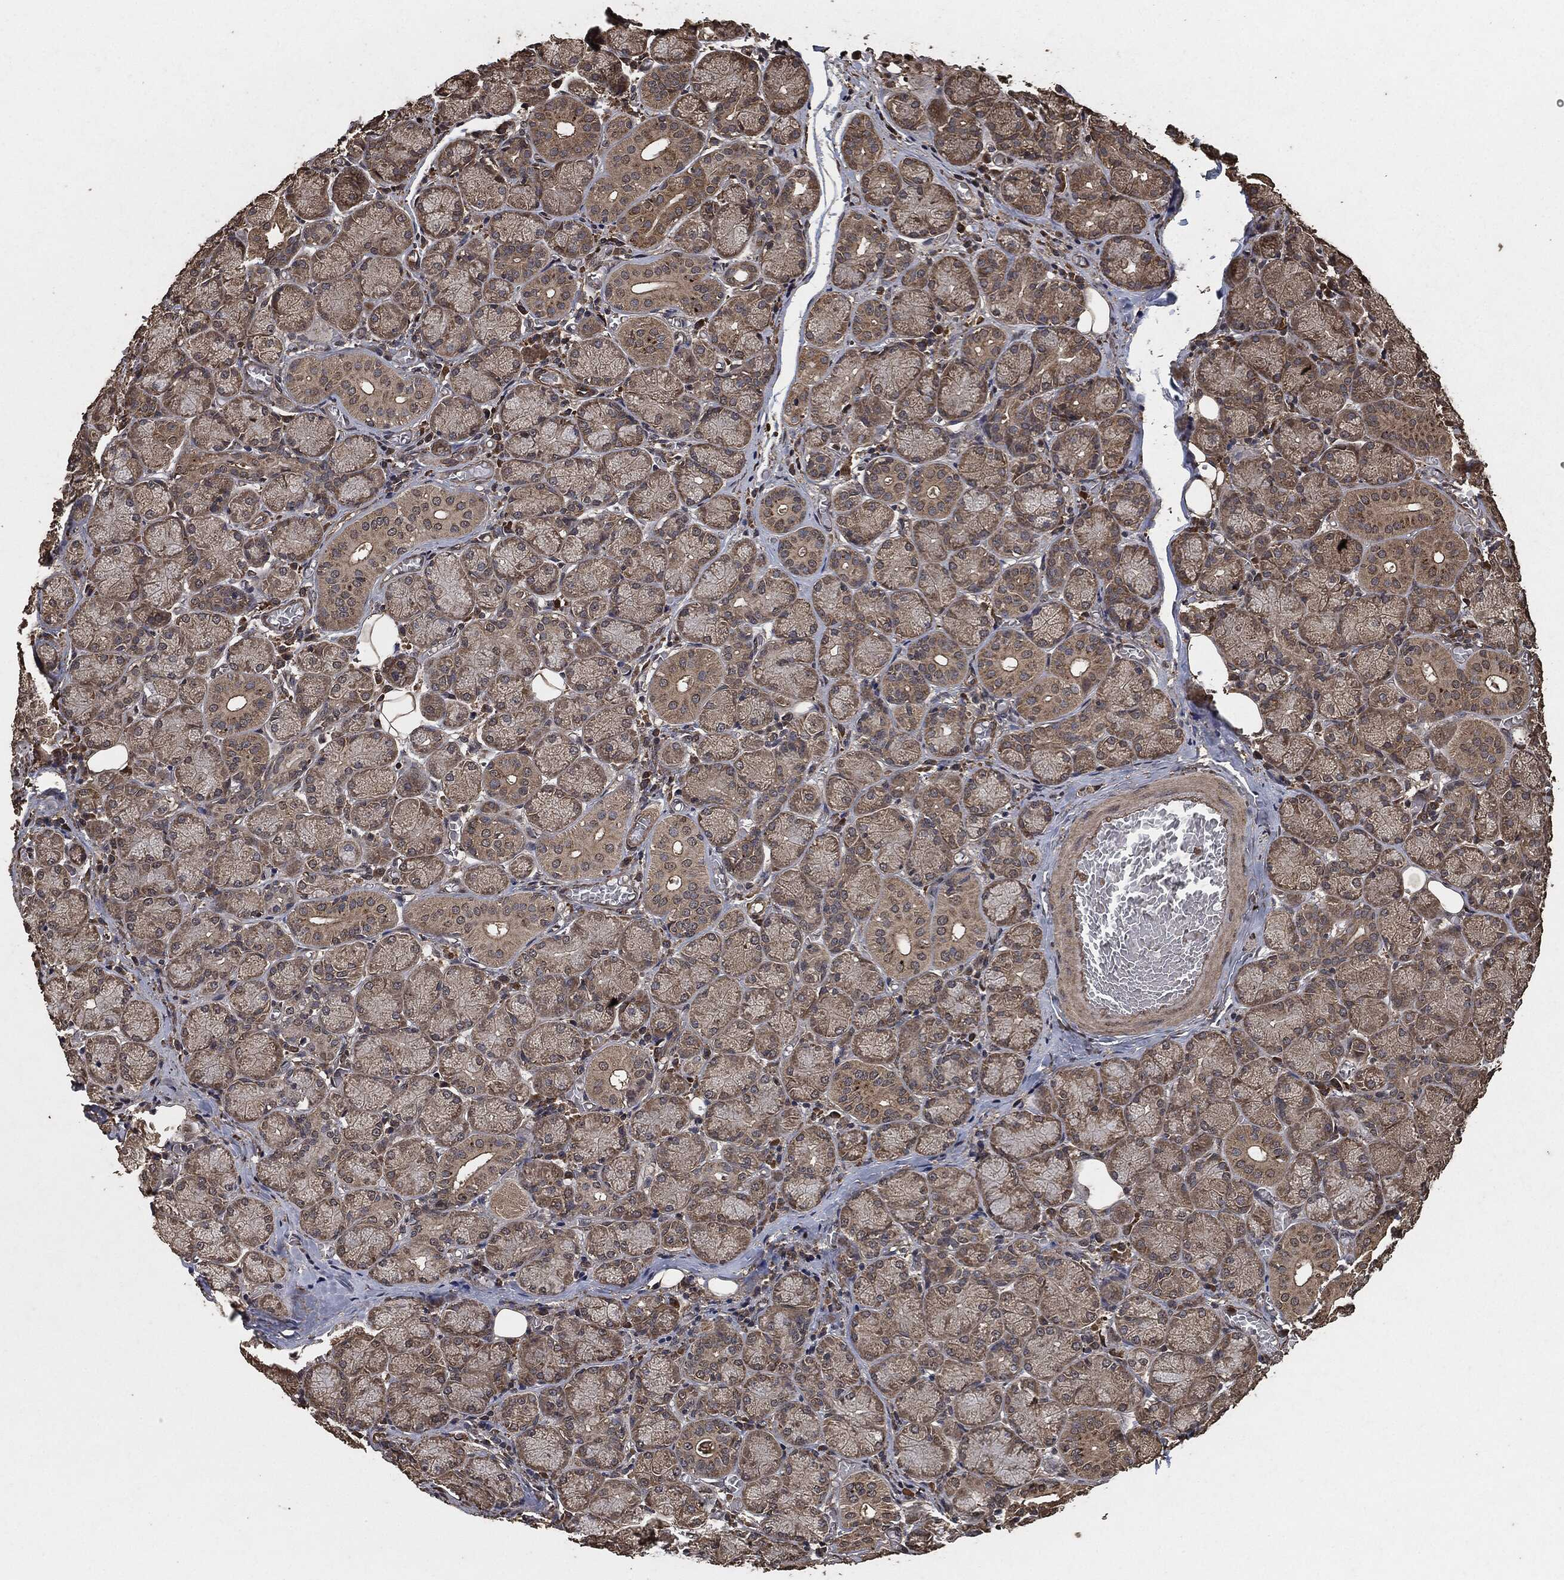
{"staining": {"intensity": "weak", "quantity": ">75%", "location": "cytoplasmic/membranous"}, "tissue": "salivary gland", "cell_type": "Glandular cells", "image_type": "normal", "snomed": [{"axis": "morphology", "description": "Normal tissue, NOS"}, {"axis": "topography", "description": "Salivary gland"}, {"axis": "topography", "description": "Peripheral nerve tissue"}], "caption": "A low amount of weak cytoplasmic/membranous positivity is present in about >75% of glandular cells in normal salivary gland. (Brightfield microscopy of DAB IHC at high magnification).", "gene": "AKT1S1", "patient": {"sex": "female", "age": 24}}